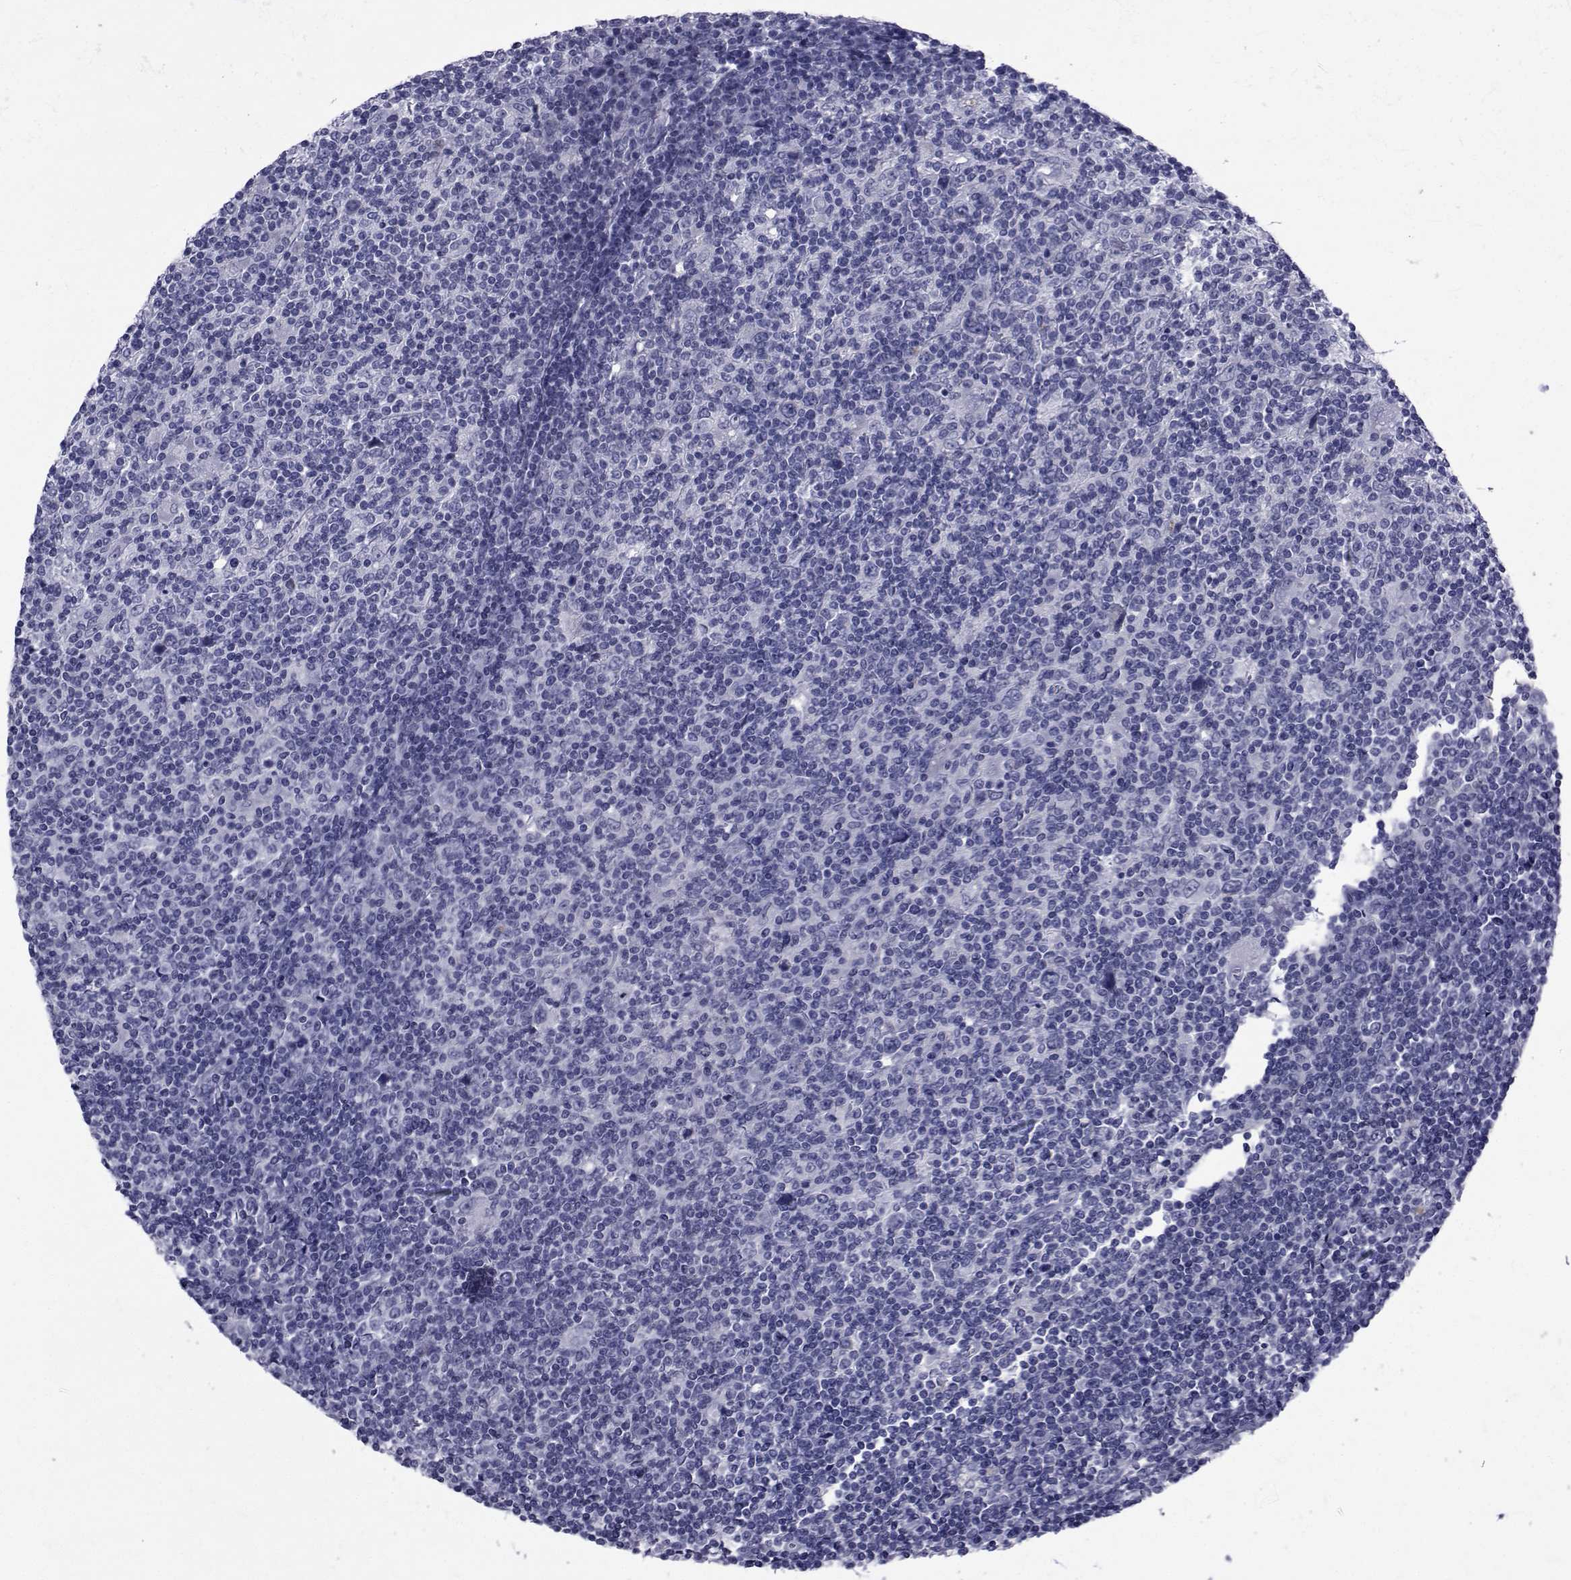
{"staining": {"intensity": "negative", "quantity": "none", "location": "none"}, "tissue": "lymphoma", "cell_type": "Tumor cells", "image_type": "cancer", "snomed": [{"axis": "morphology", "description": "Hodgkin's disease, NOS"}, {"axis": "topography", "description": "Lymph node"}], "caption": "Immunohistochemical staining of human lymphoma exhibits no significant expression in tumor cells. Brightfield microscopy of IHC stained with DAB (brown) and hematoxylin (blue), captured at high magnification.", "gene": "GKAP1", "patient": {"sex": "male", "age": 40}}